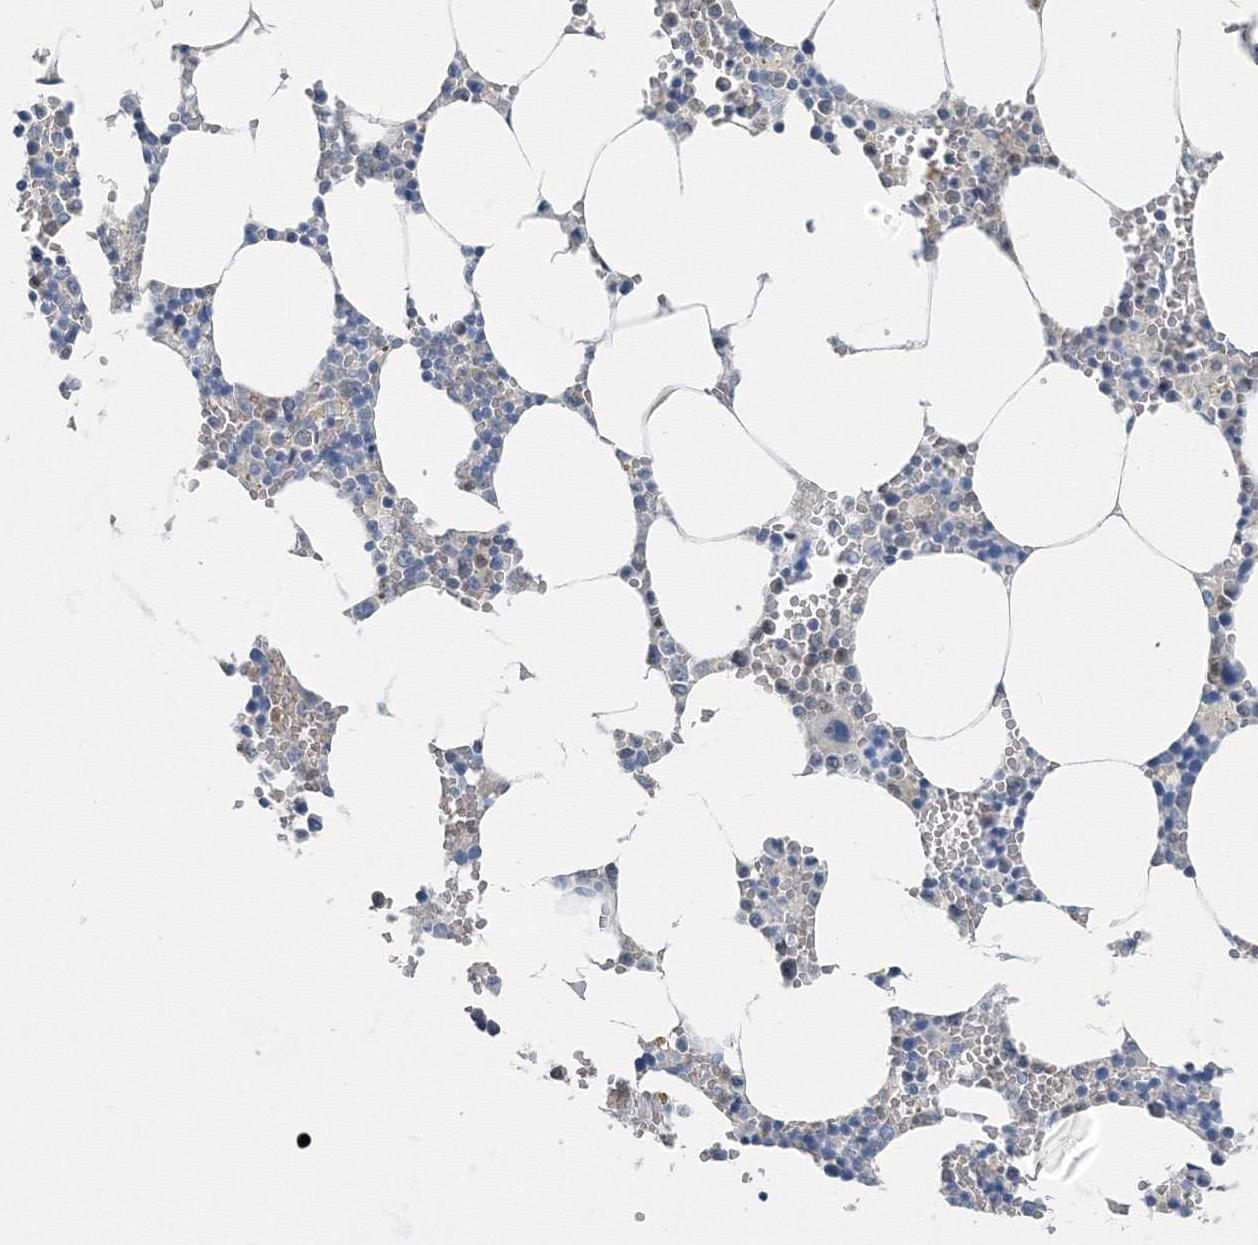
{"staining": {"intensity": "negative", "quantity": "none", "location": "none"}, "tissue": "bone marrow", "cell_type": "Hematopoietic cells", "image_type": "normal", "snomed": [{"axis": "morphology", "description": "Normal tissue, NOS"}, {"axis": "topography", "description": "Bone marrow"}], "caption": "Hematopoietic cells are negative for brown protein staining in normal bone marrow. (DAB (3,3'-diaminobenzidine) IHC, high magnification).", "gene": "AASDH", "patient": {"sex": "male", "age": 70}}